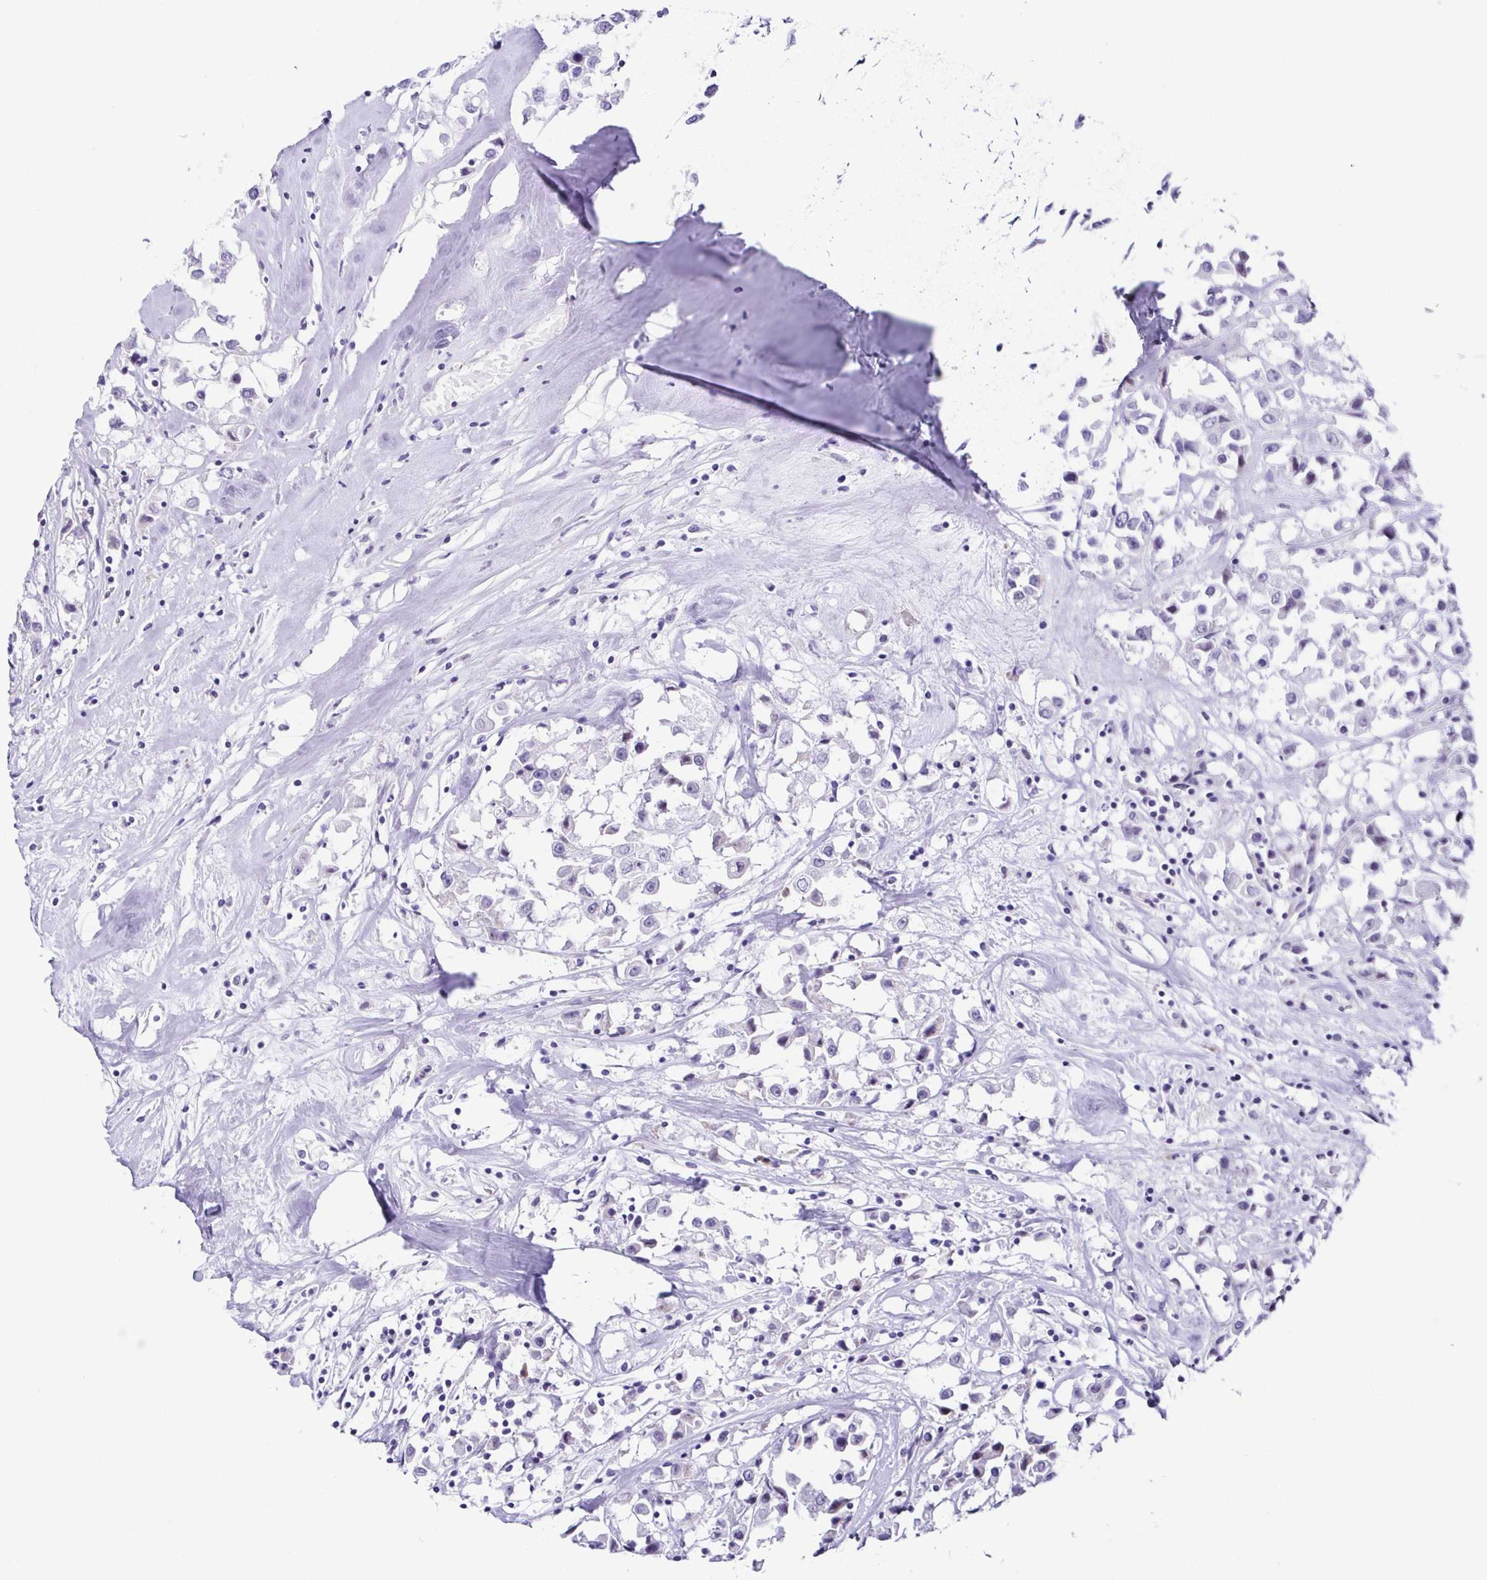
{"staining": {"intensity": "negative", "quantity": "none", "location": "none"}, "tissue": "breast cancer", "cell_type": "Tumor cells", "image_type": "cancer", "snomed": [{"axis": "morphology", "description": "Duct carcinoma"}, {"axis": "topography", "description": "Breast"}], "caption": "Breast cancer was stained to show a protein in brown. There is no significant positivity in tumor cells.", "gene": "TNNT2", "patient": {"sex": "female", "age": 61}}